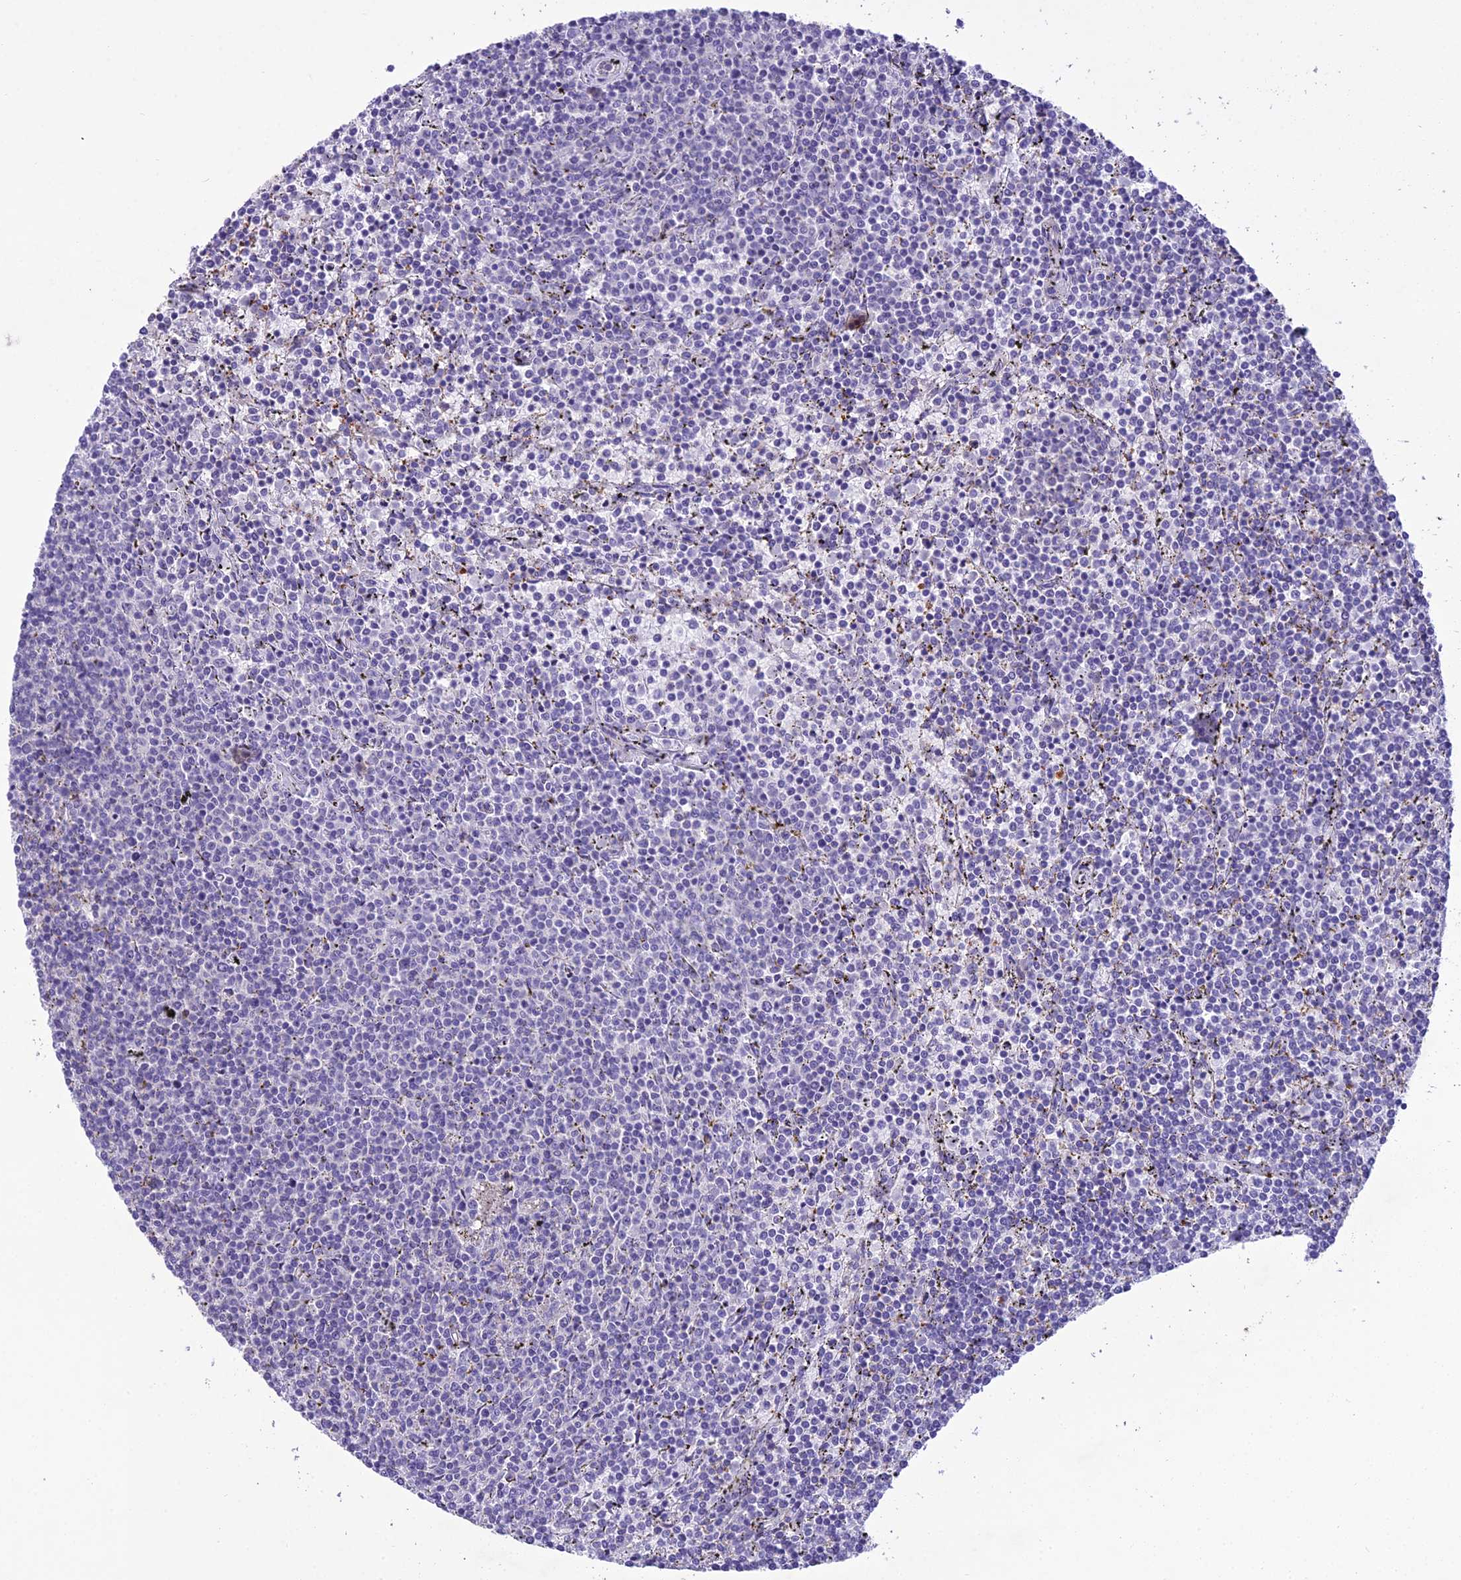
{"staining": {"intensity": "negative", "quantity": "none", "location": "none"}, "tissue": "lymphoma", "cell_type": "Tumor cells", "image_type": "cancer", "snomed": [{"axis": "morphology", "description": "Malignant lymphoma, non-Hodgkin's type, Low grade"}, {"axis": "topography", "description": "Spleen"}], "caption": "A photomicrograph of human lymphoma is negative for staining in tumor cells.", "gene": "SCRT1", "patient": {"sex": "female", "age": 50}}